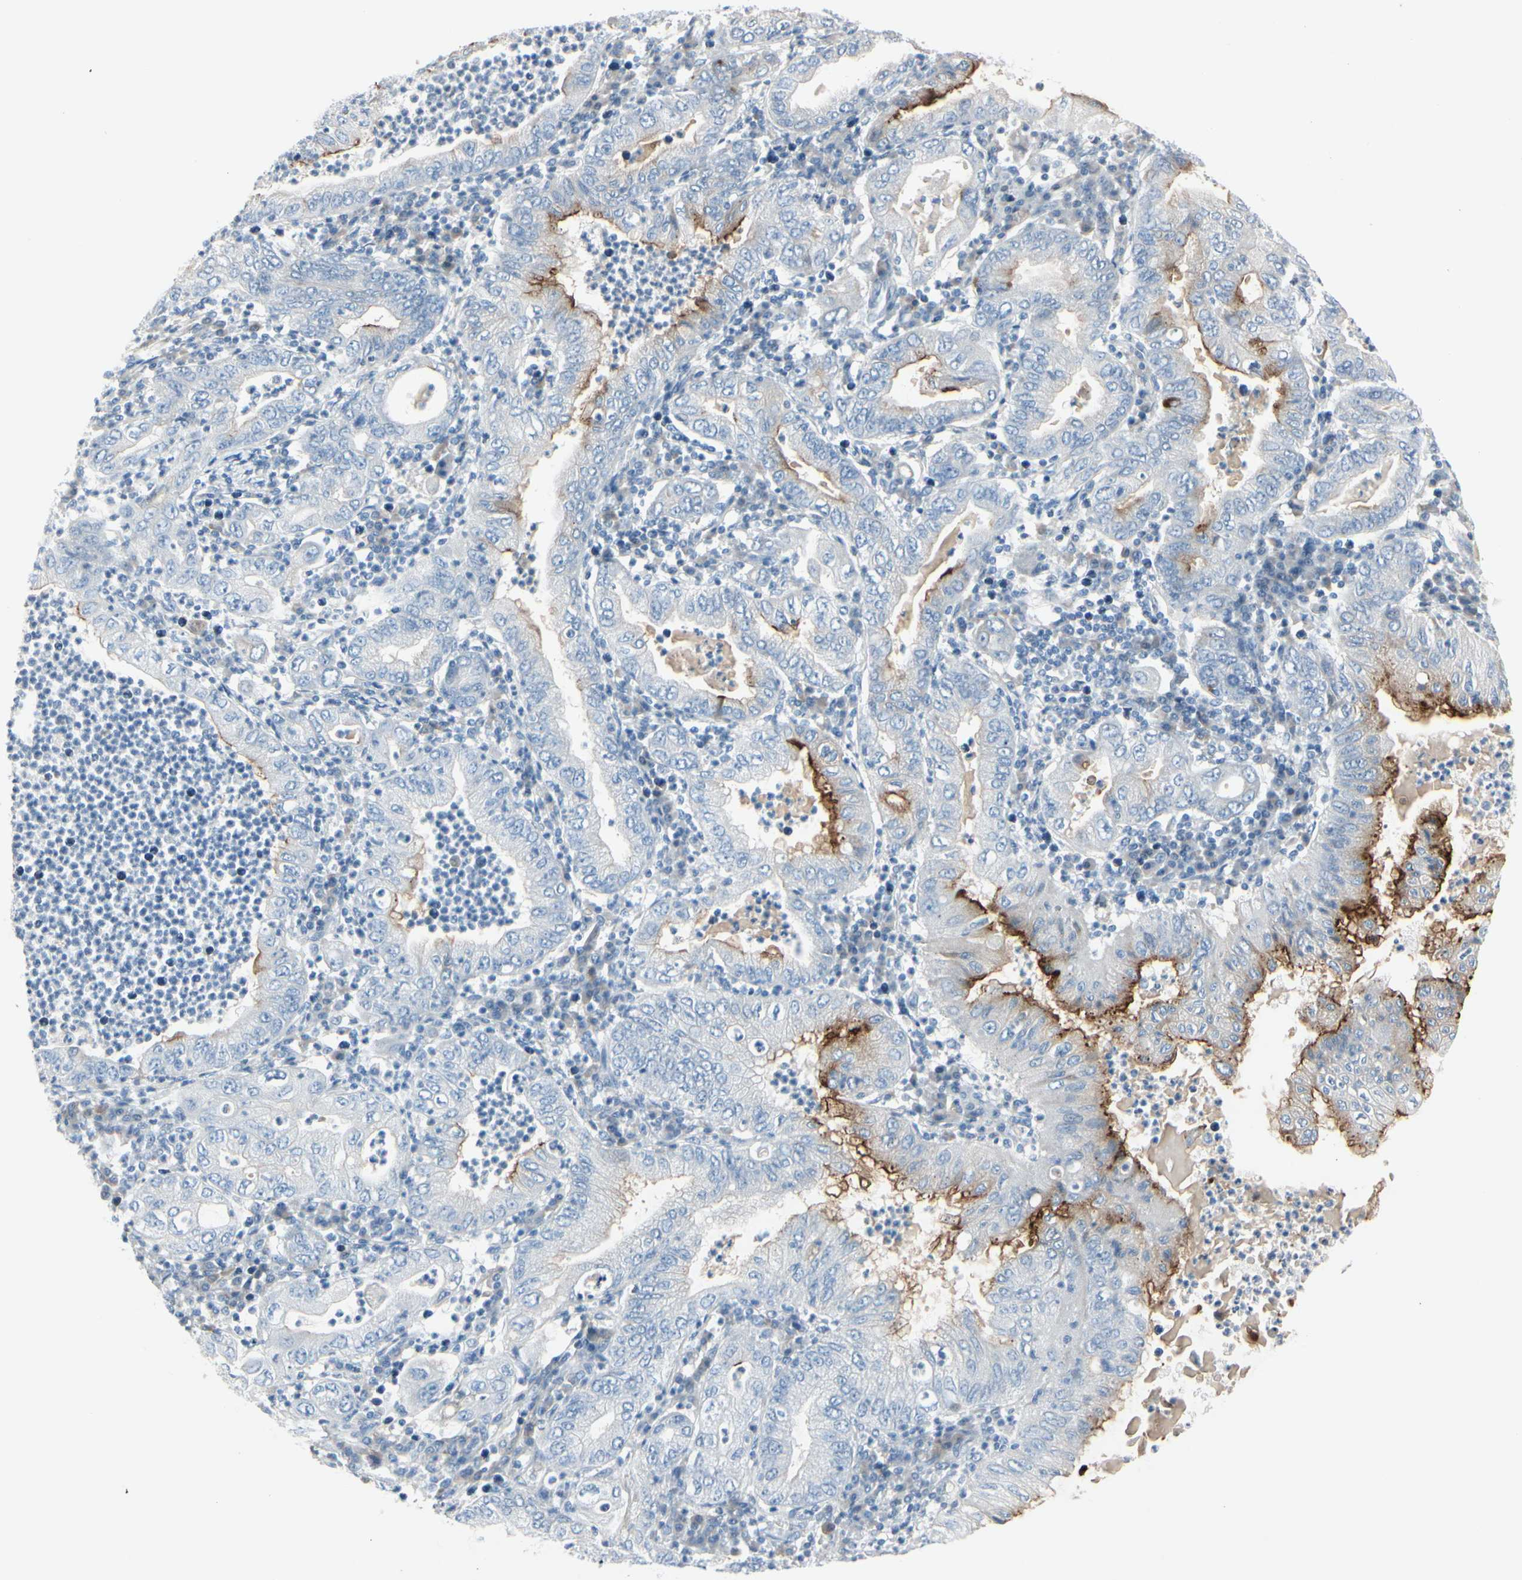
{"staining": {"intensity": "moderate", "quantity": "25%-75%", "location": "cytoplasmic/membranous"}, "tissue": "stomach cancer", "cell_type": "Tumor cells", "image_type": "cancer", "snomed": [{"axis": "morphology", "description": "Normal tissue, NOS"}, {"axis": "morphology", "description": "Adenocarcinoma, NOS"}, {"axis": "topography", "description": "Esophagus"}, {"axis": "topography", "description": "Stomach, upper"}, {"axis": "topography", "description": "Peripheral nerve tissue"}], "caption": "DAB immunohistochemical staining of human adenocarcinoma (stomach) displays moderate cytoplasmic/membranous protein staining in about 25%-75% of tumor cells.", "gene": "CDHR5", "patient": {"sex": "male", "age": 62}}